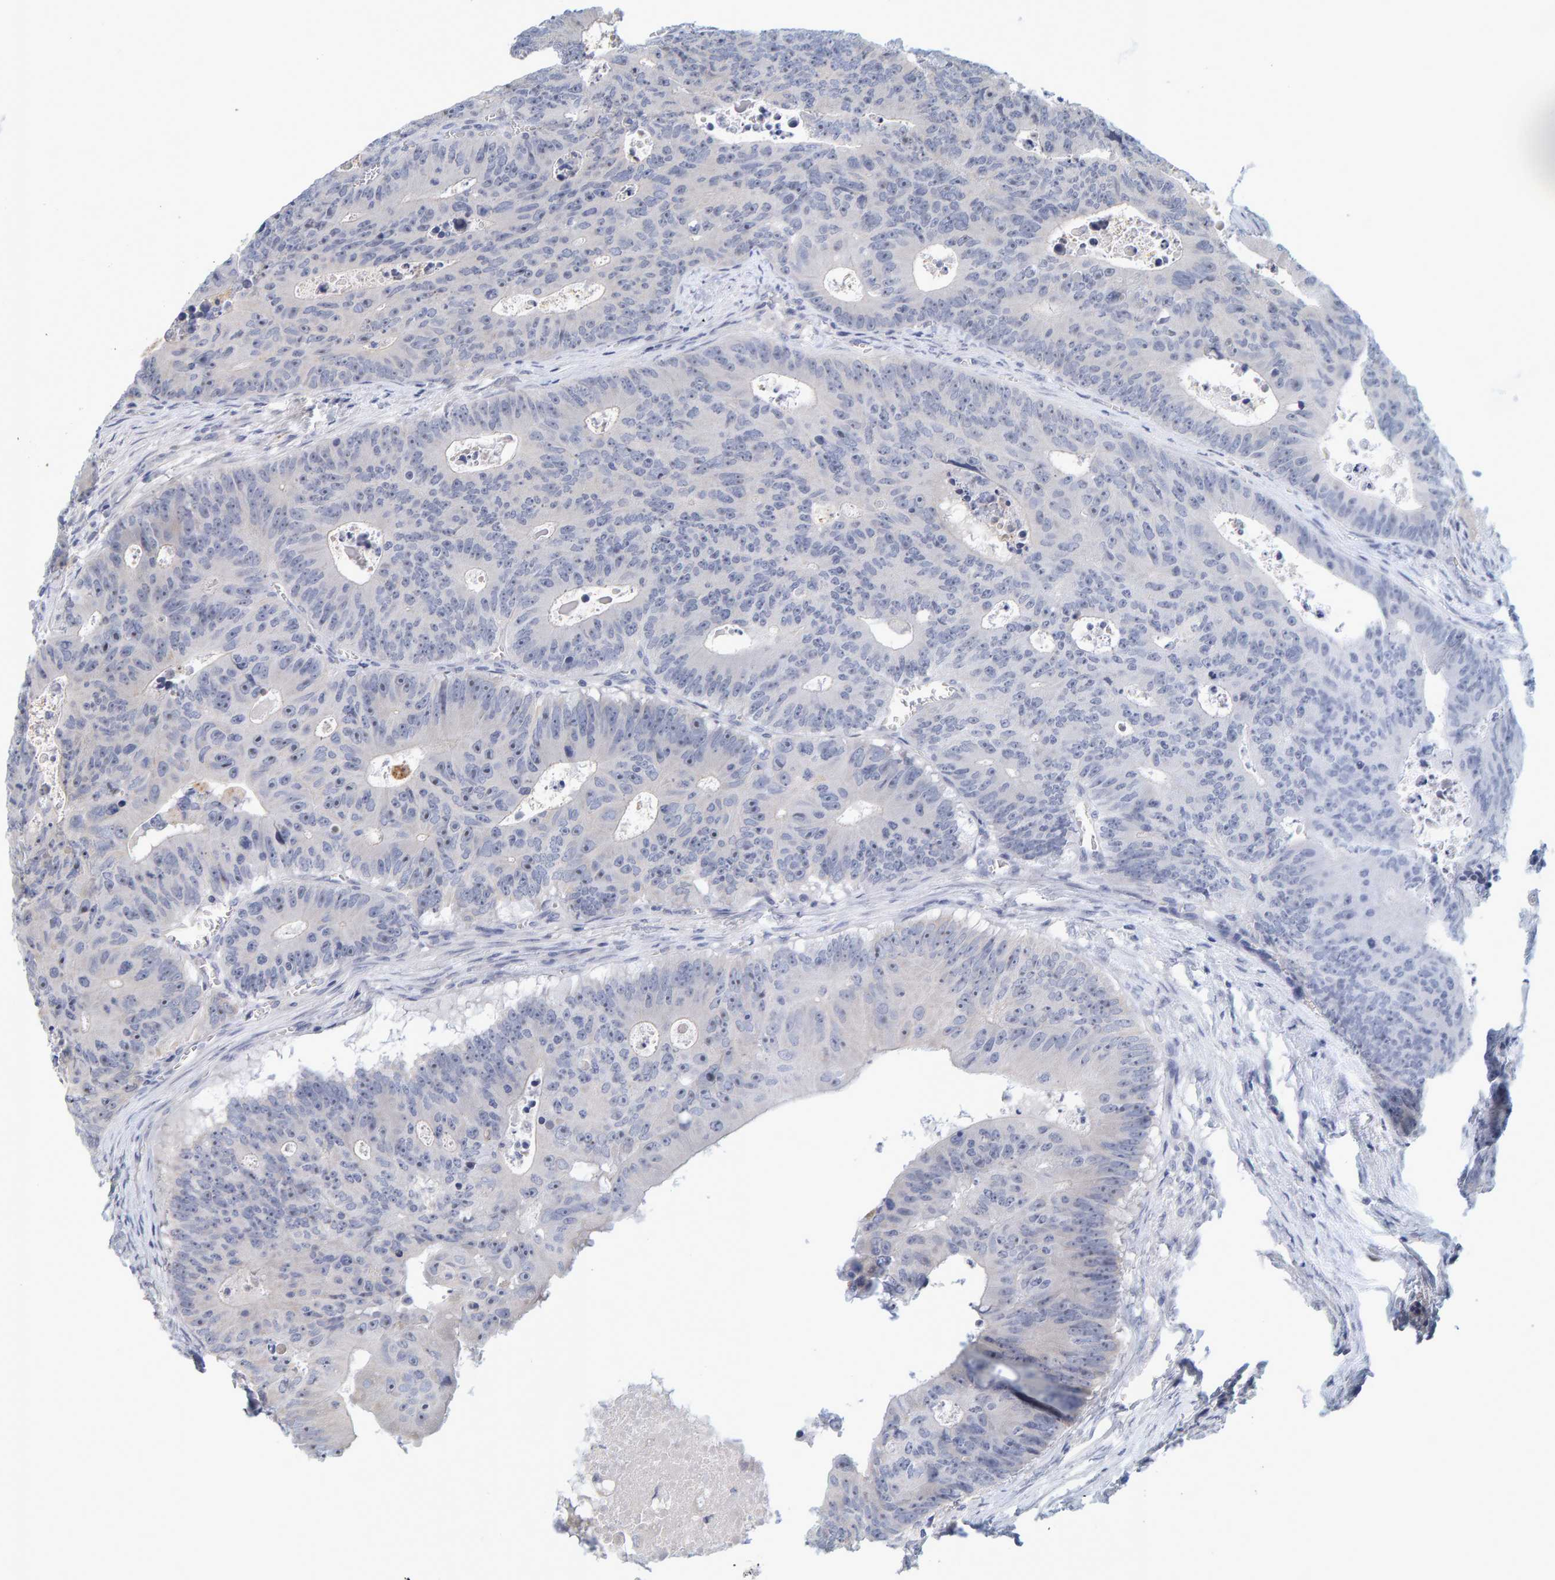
{"staining": {"intensity": "negative", "quantity": "none", "location": "none"}, "tissue": "colorectal cancer", "cell_type": "Tumor cells", "image_type": "cancer", "snomed": [{"axis": "morphology", "description": "Adenocarcinoma, NOS"}, {"axis": "topography", "description": "Colon"}], "caption": "High power microscopy photomicrograph of an IHC micrograph of colorectal cancer, revealing no significant staining in tumor cells. (DAB immunohistochemistry (IHC) with hematoxylin counter stain).", "gene": "ZNF77", "patient": {"sex": "male", "age": 87}}